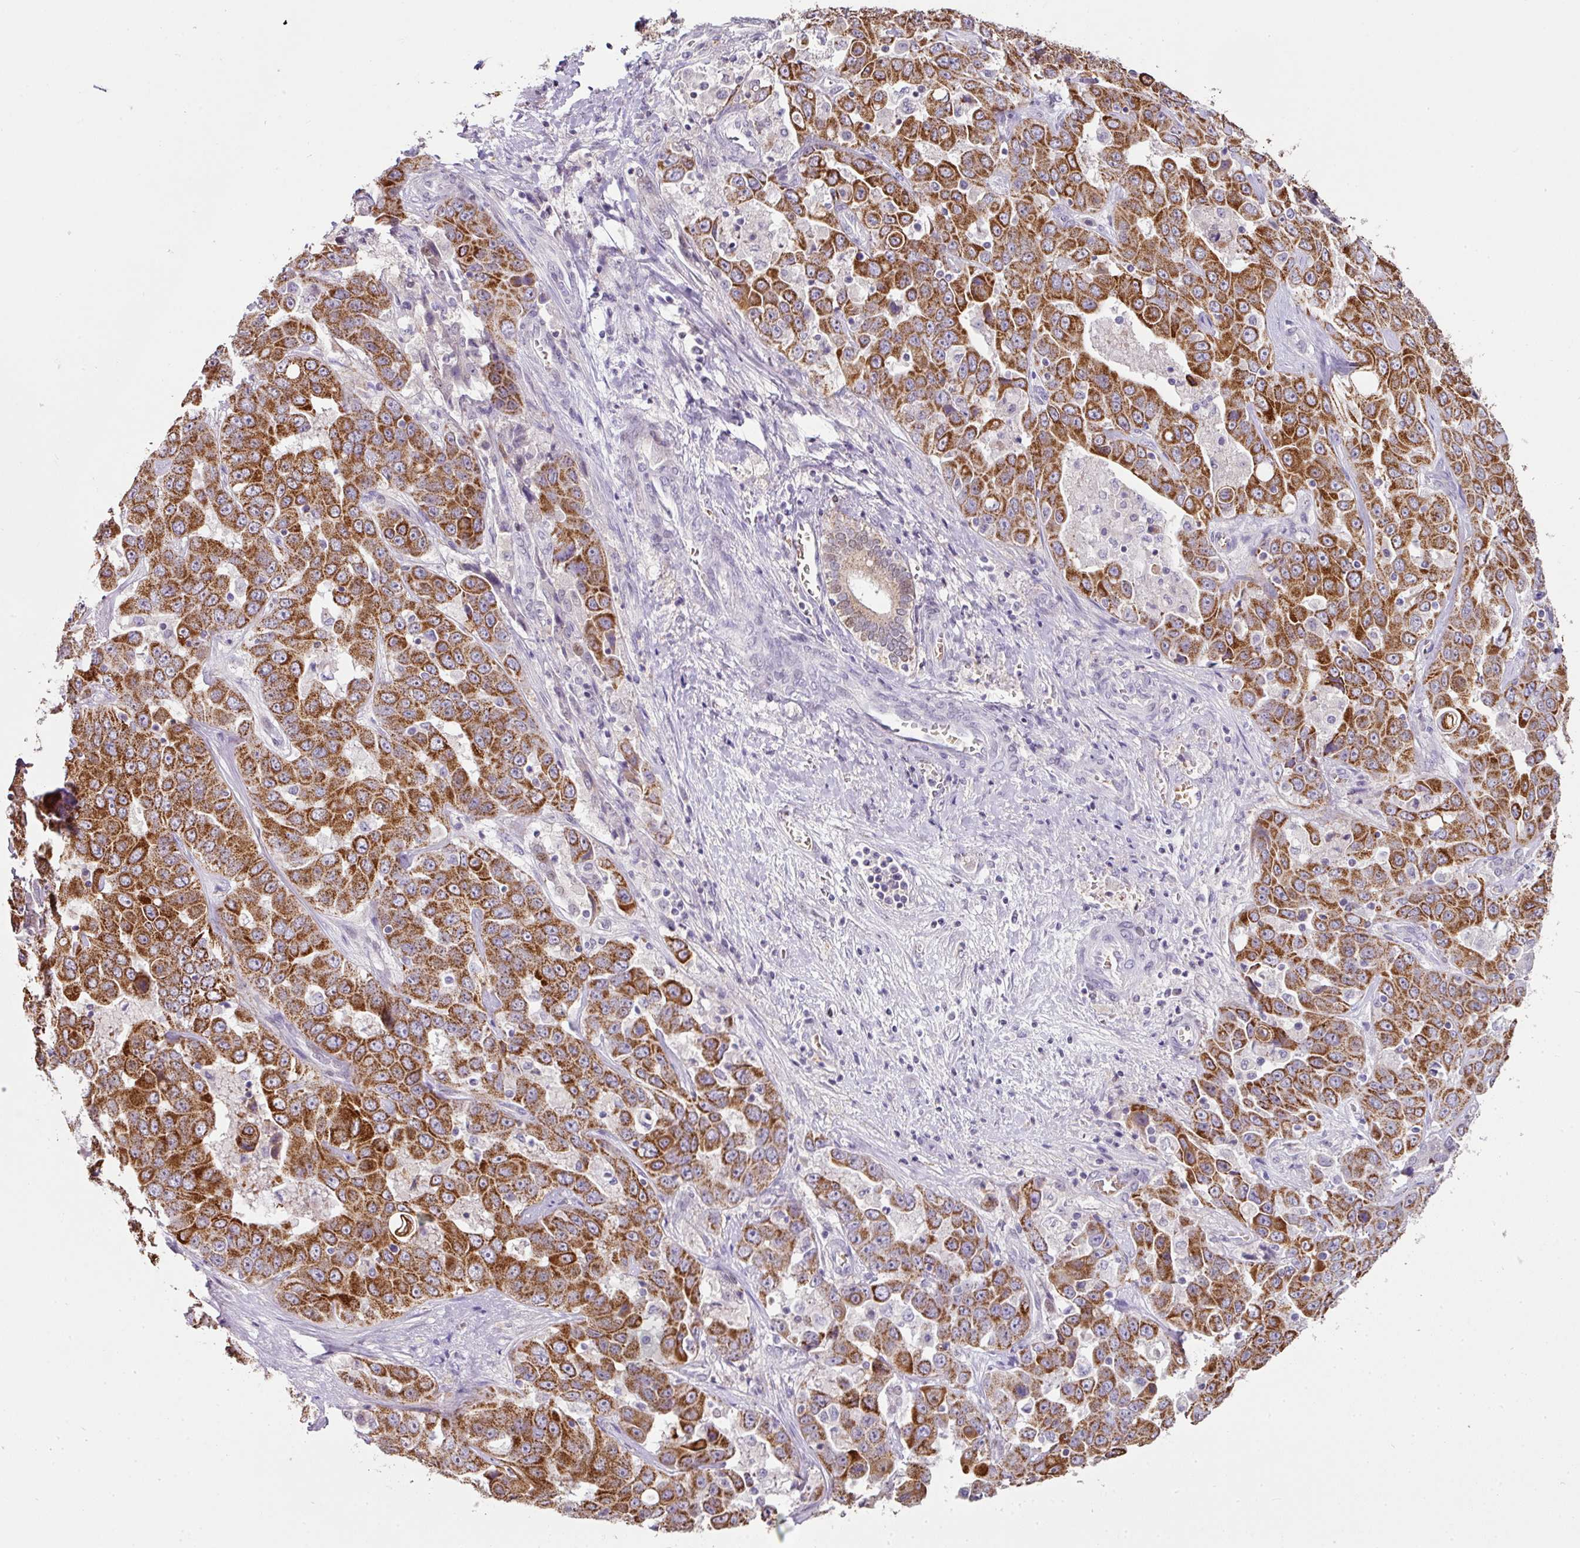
{"staining": {"intensity": "strong", "quantity": ">75%", "location": "cytoplasmic/membranous"}, "tissue": "liver cancer", "cell_type": "Tumor cells", "image_type": "cancer", "snomed": [{"axis": "morphology", "description": "Cholangiocarcinoma"}, {"axis": "topography", "description": "Liver"}], "caption": "Protein expression analysis of liver cancer (cholangiocarcinoma) displays strong cytoplasmic/membranous staining in about >75% of tumor cells.", "gene": "ANKRD18A", "patient": {"sex": "female", "age": 52}}